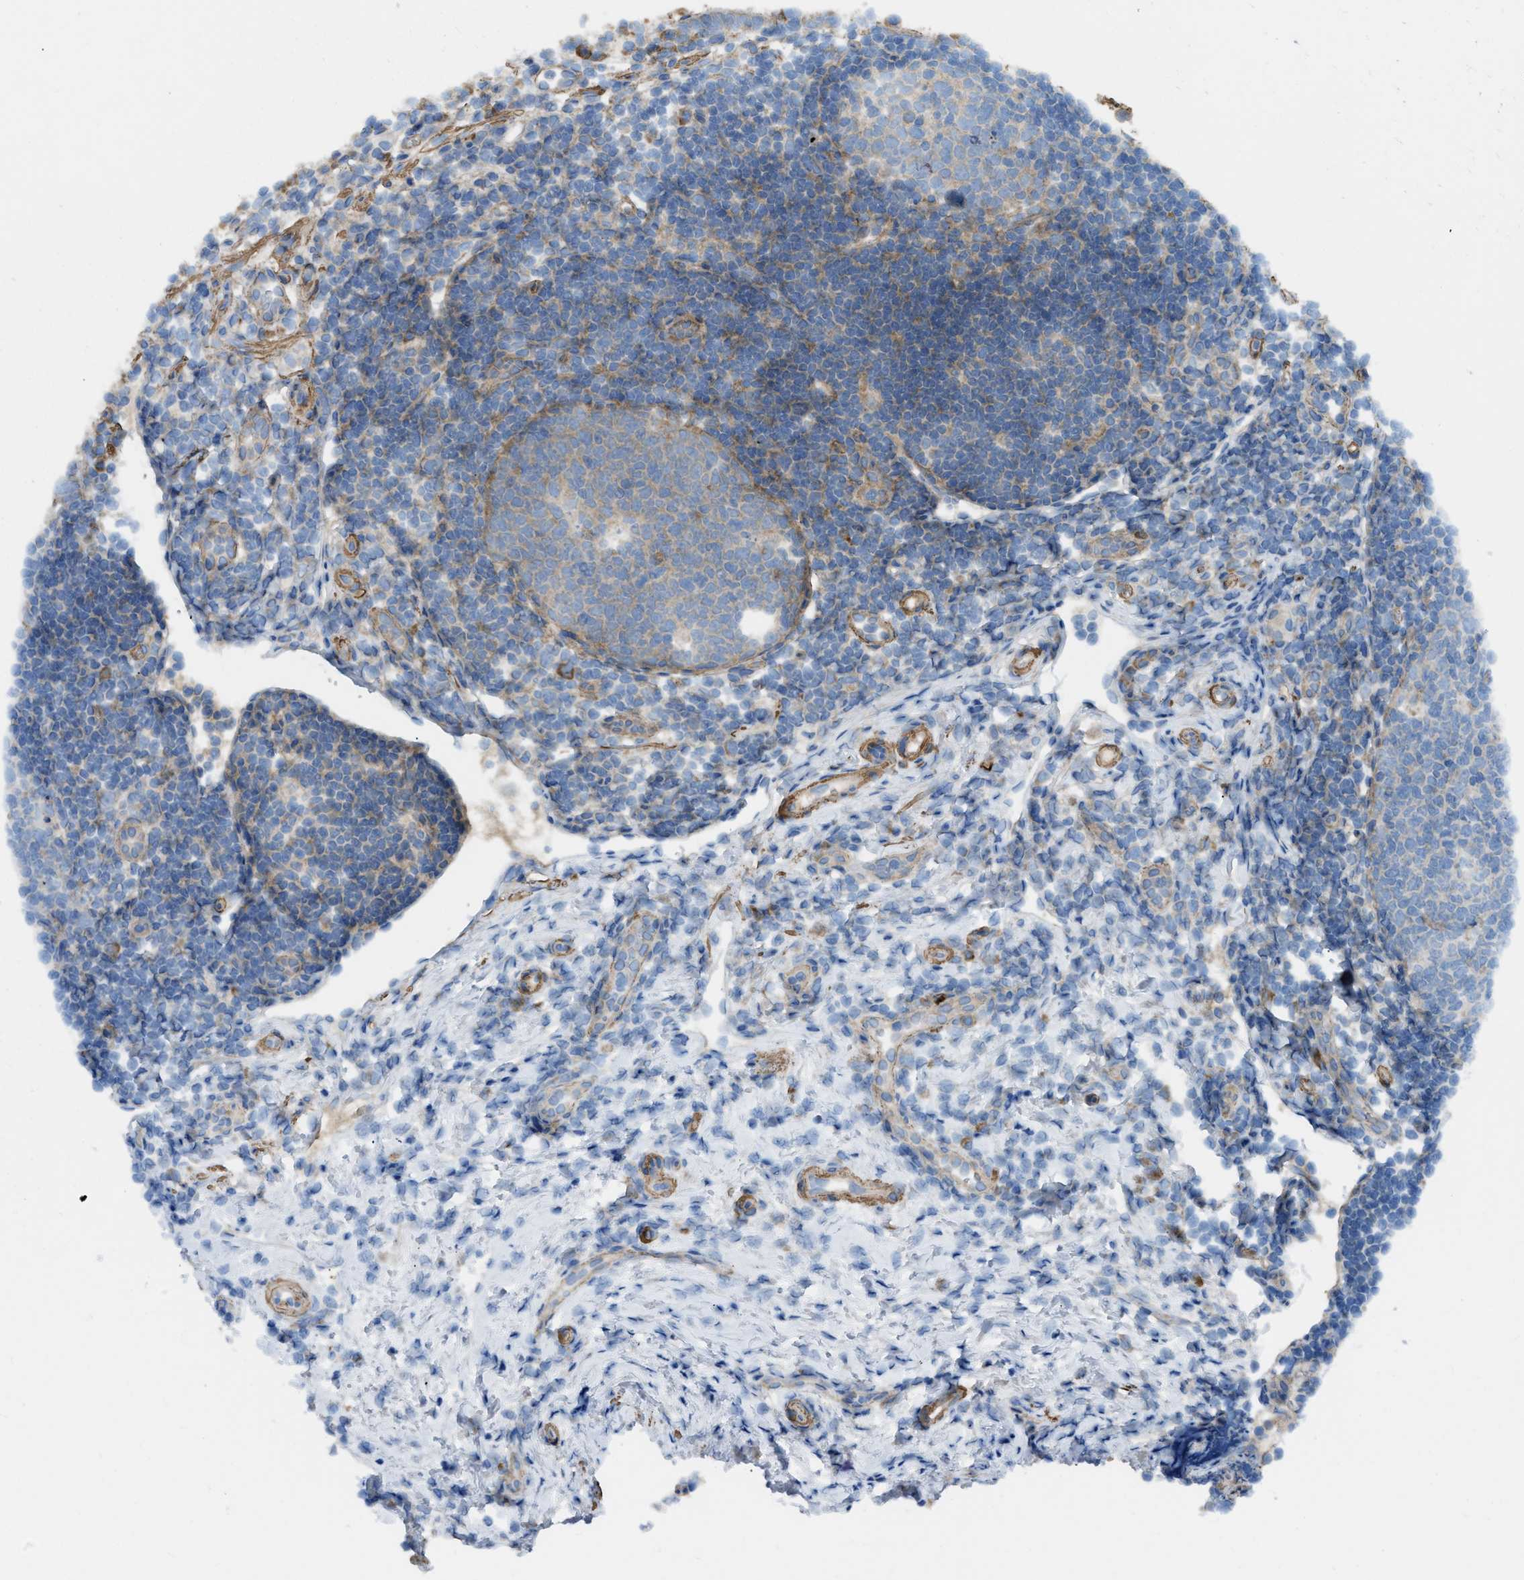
{"staining": {"intensity": "moderate", "quantity": ">75%", "location": "cytoplasmic/membranous"}, "tissue": "appendix", "cell_type": "Glandular cells", "image_type": "normal", "snomed": [{"axis": "morphology", "description": "Normal tissue, NOS"}, {"axis": "topography", "description": "Appendix"}], "caption": "The photomicrograph displays staining of normal appendix, revealing moderate cytoplasmic/membranous protein staining (brown color) within glandular cells.", "gene": "BMPR1A", "patient": {"sex": "female", "age": 20}}